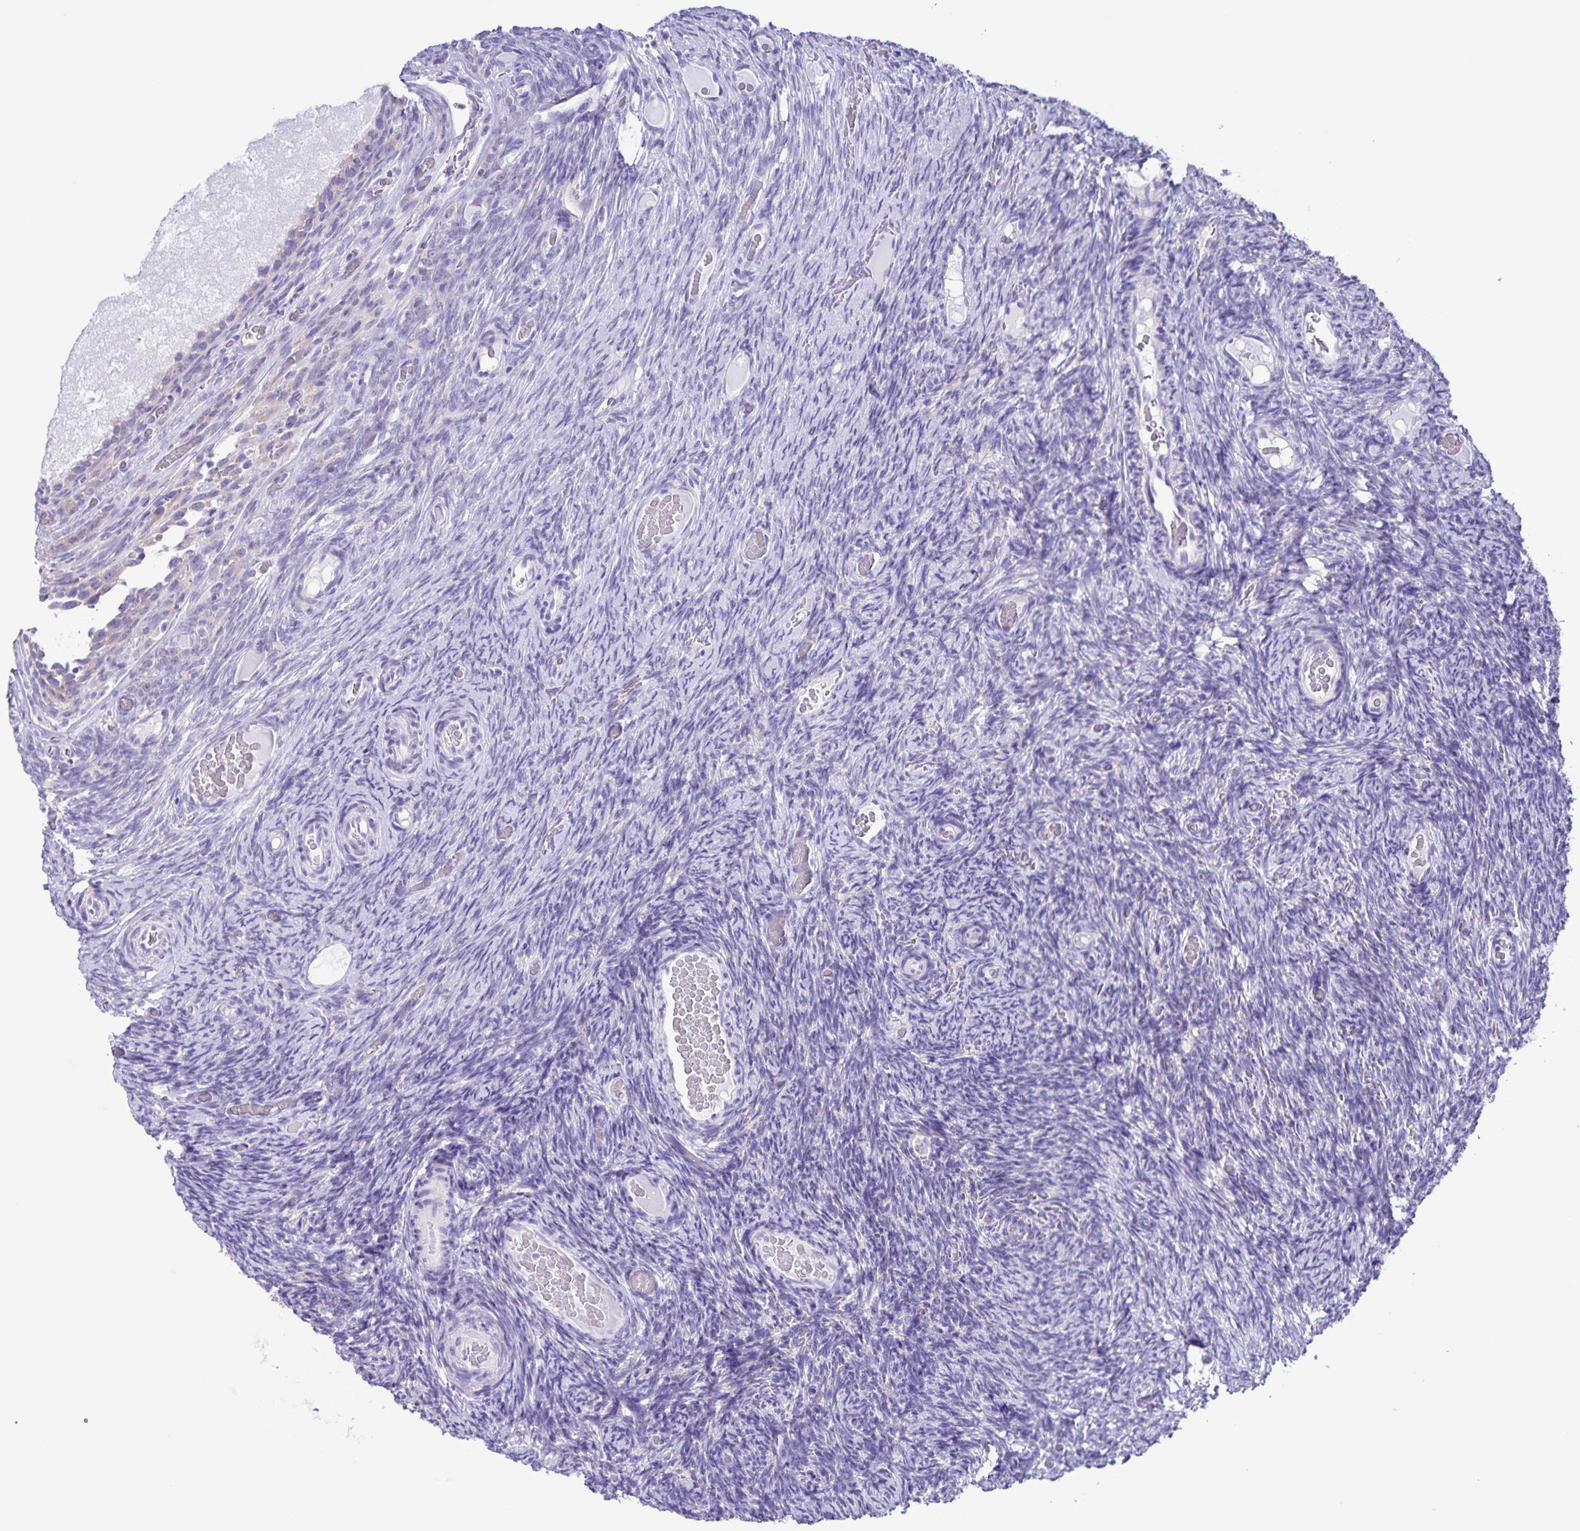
{"staining": {"intensity": "negative", "quantity": "none", "location": "none"}, "tissue": "ovary", "cell_type": "Ovarian stroma cells", "image_type": "normal", "snomed": [{"axis": "morphology", "description": "Normal tissue, NOS"}, {"axis": "topography", "description": "Ovary"}], "caption": "Immunohistochemistry micrograph of normal ovary: human ovary stained with DAB shows no significant protein staining in ovarian stroma cells.", "gene": "CAPSL", "patient": {"sex": "female", "age": 34}}